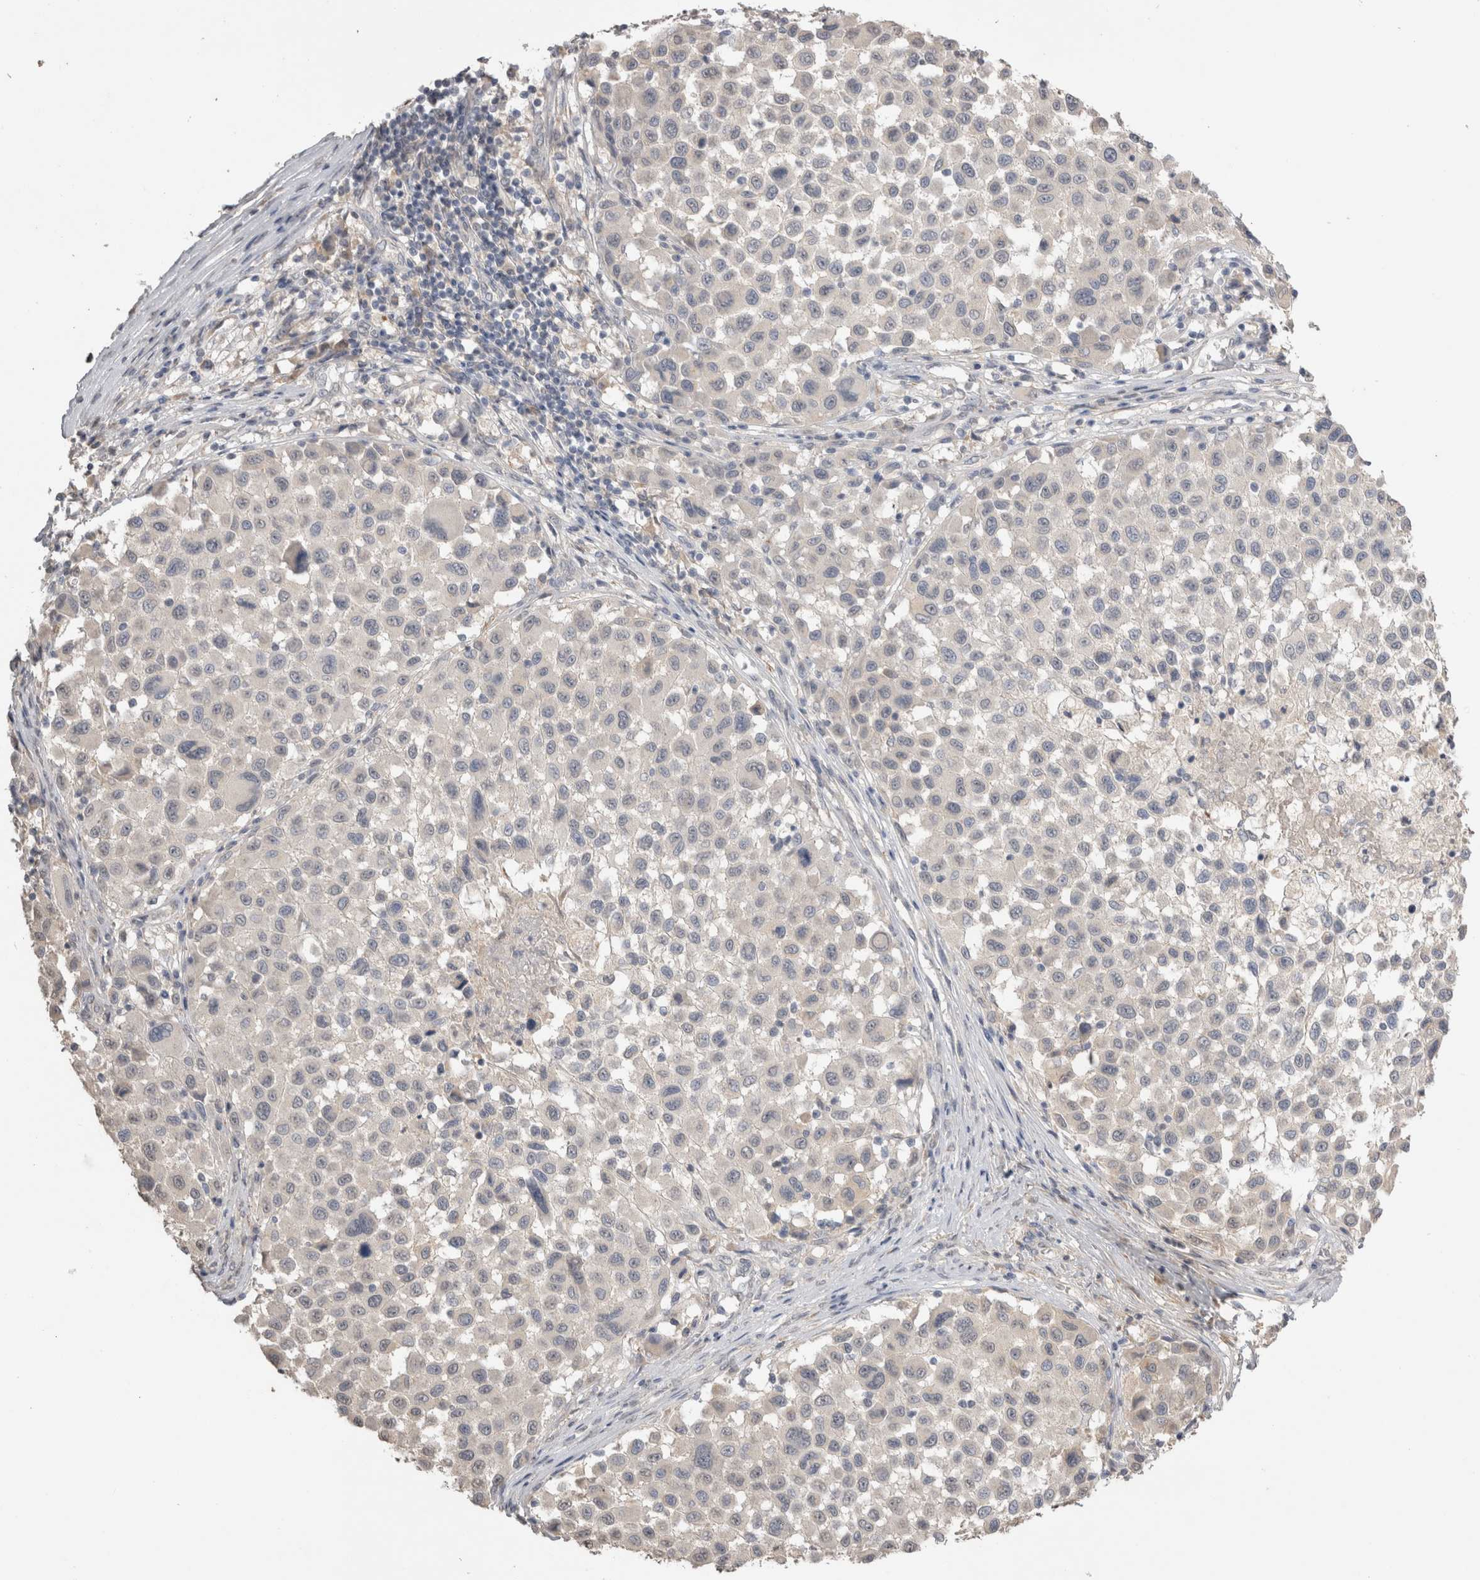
{"staining": {"intensity": "negative", "quantity": "none", "location": "none"}, "tissue": "melanoma", "cell_type": "Tumor cells", "image_type": "cancer", "snomed": [{"axis": "morphology", "description": "Malignant melanoma, Metastatic site"}, {"axis": "topography", "description": "Lymph node"}], "caption": "Immunohistochemical staining of human malignant melanoma (metastatic site) displays no significant staining in tumor cells.", "gene": "NAALADL2", "patient": {"sex": "male", "age": 61}}